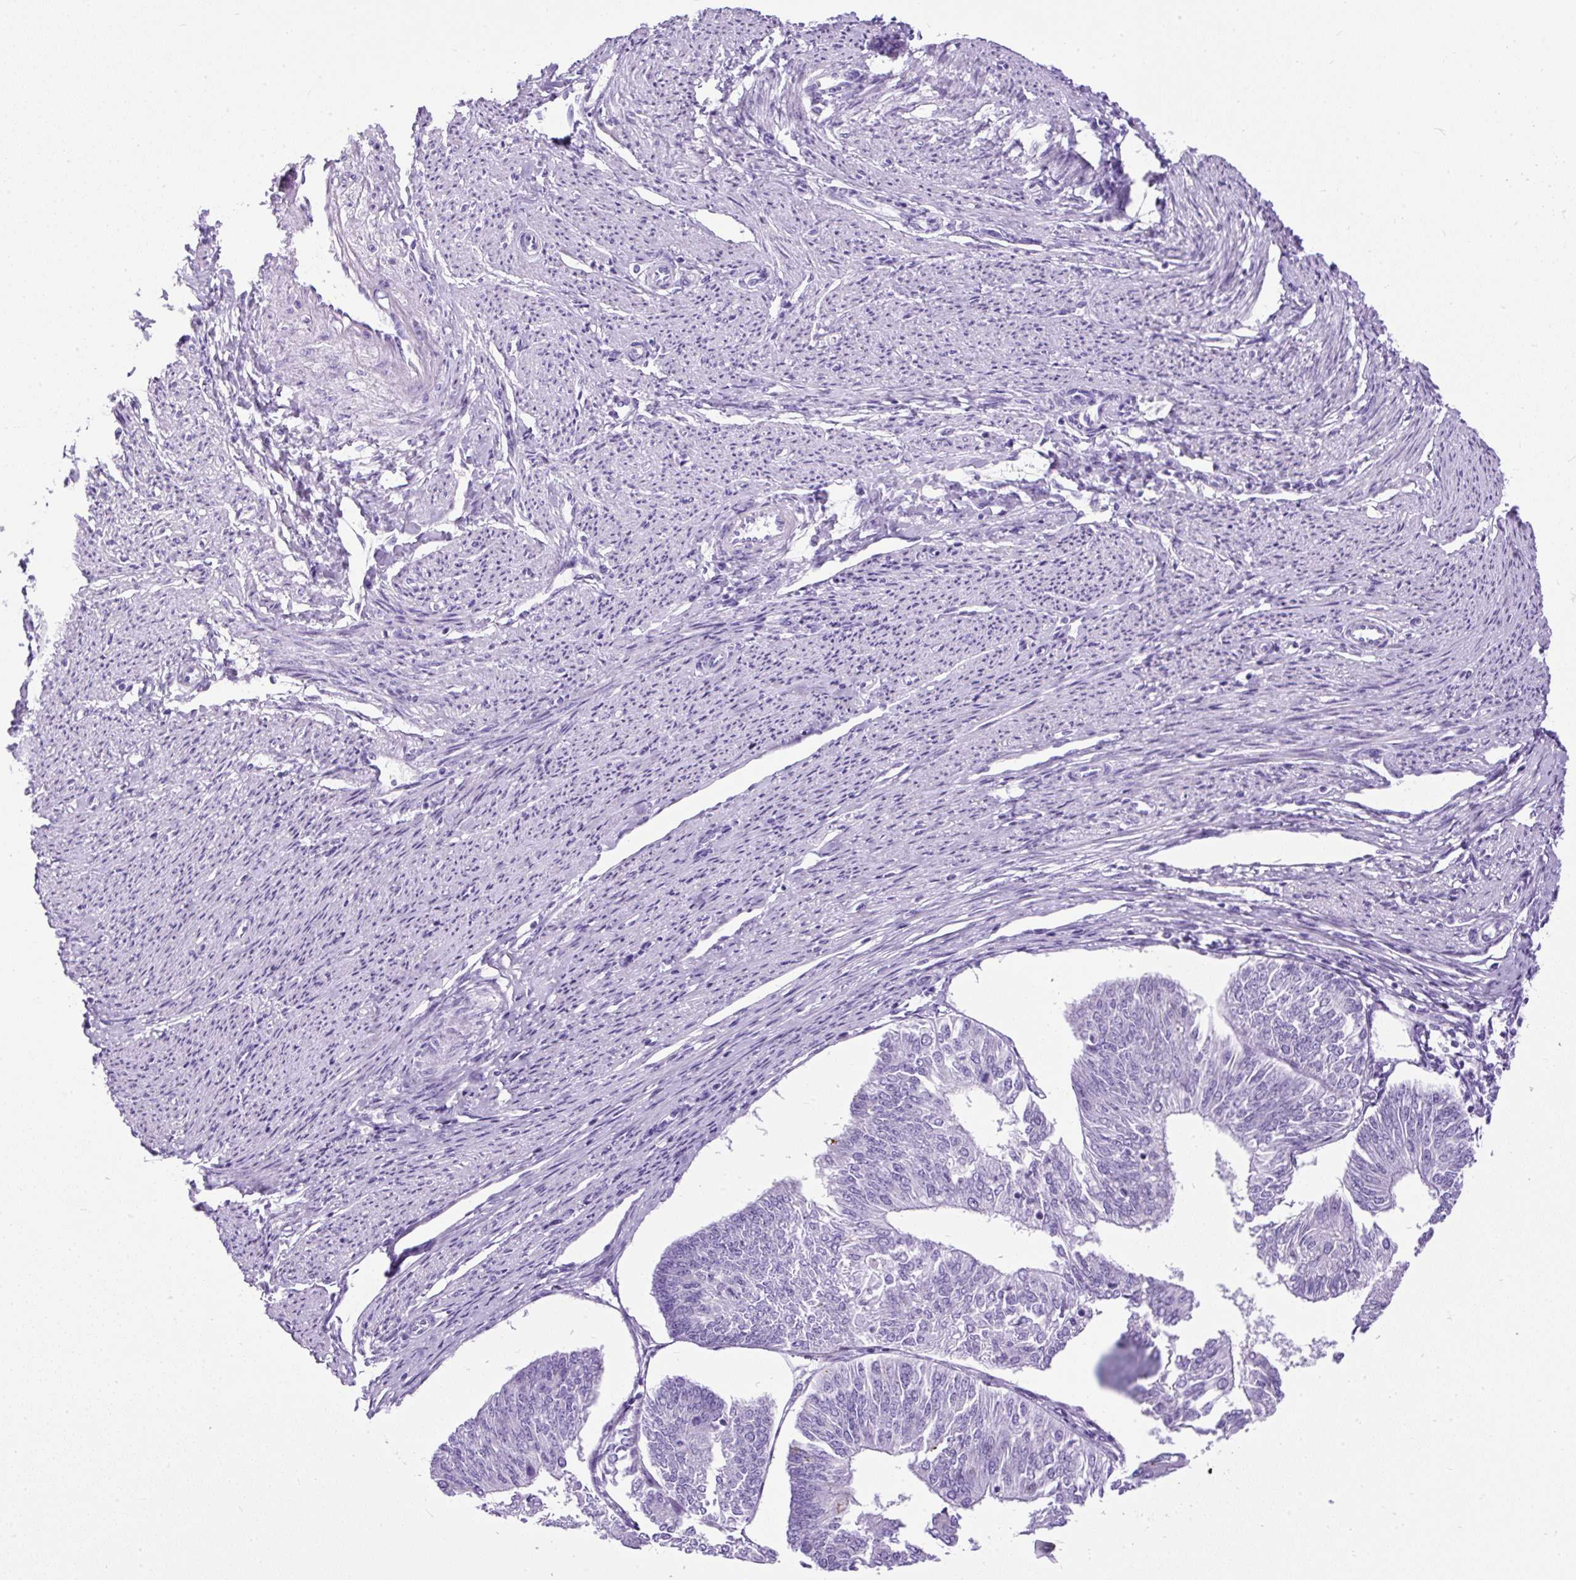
{"staining": {"intensity": "negative", "quantity": "none", "location": "none"}, "tissue": "endometrial cancer", "cell_type": "Tumor cells", "image_type": "cancer", "snomed": [{"axis": "morphology", "description": "Adenocarcinoma, NOS"}, {"axis": "topography", "description": "Endometrium"}], "caption": "Tumor cells are negative for brown protein staining in endometrial adenocarcinoma.", "gene": "PDIA2", "patient": {"sex": "female", "age": 58}}